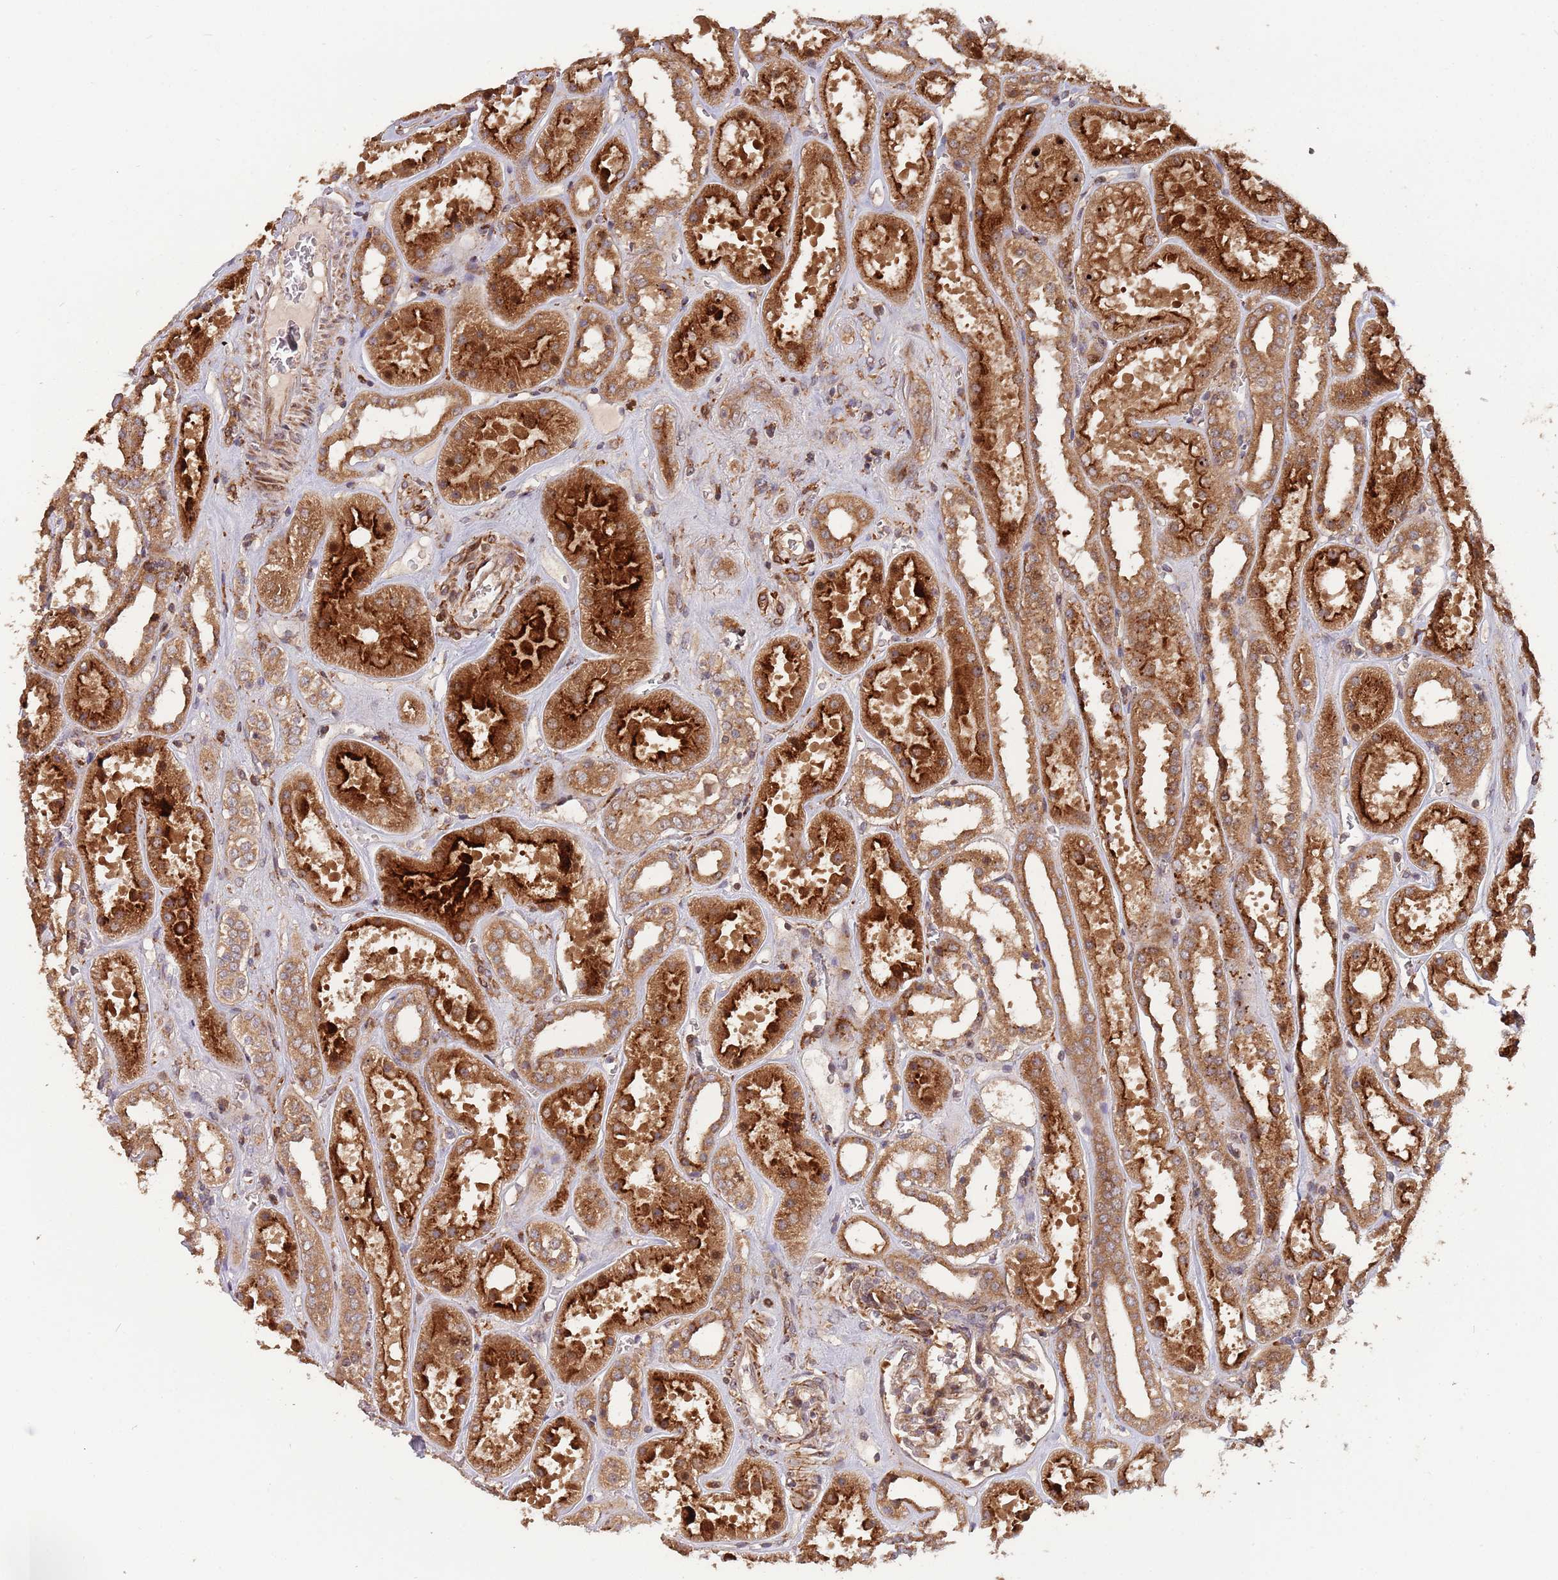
{"staining": {"intensity": "moderate", "quantity": ">75%", "location": "cytoplasmic/membranous"}, "tissue": "kidney", "cell_type": "Cells in glomeruli", "image_type": "normal", "snomed": [{"axis": "morphology", "description": "Normal tissue, NOS"}, {"axis": "topography", "description": "Kidney"}], "caption": "A high-resolution micrograph shows immunohistochemistry staining of benign kidney, which displays moderate cytoplasmic/membranous staining in approximately >75% of cells in glomeruli.", "gene": "ZNF428", "patient": {"sex": "female", "age": 41}}